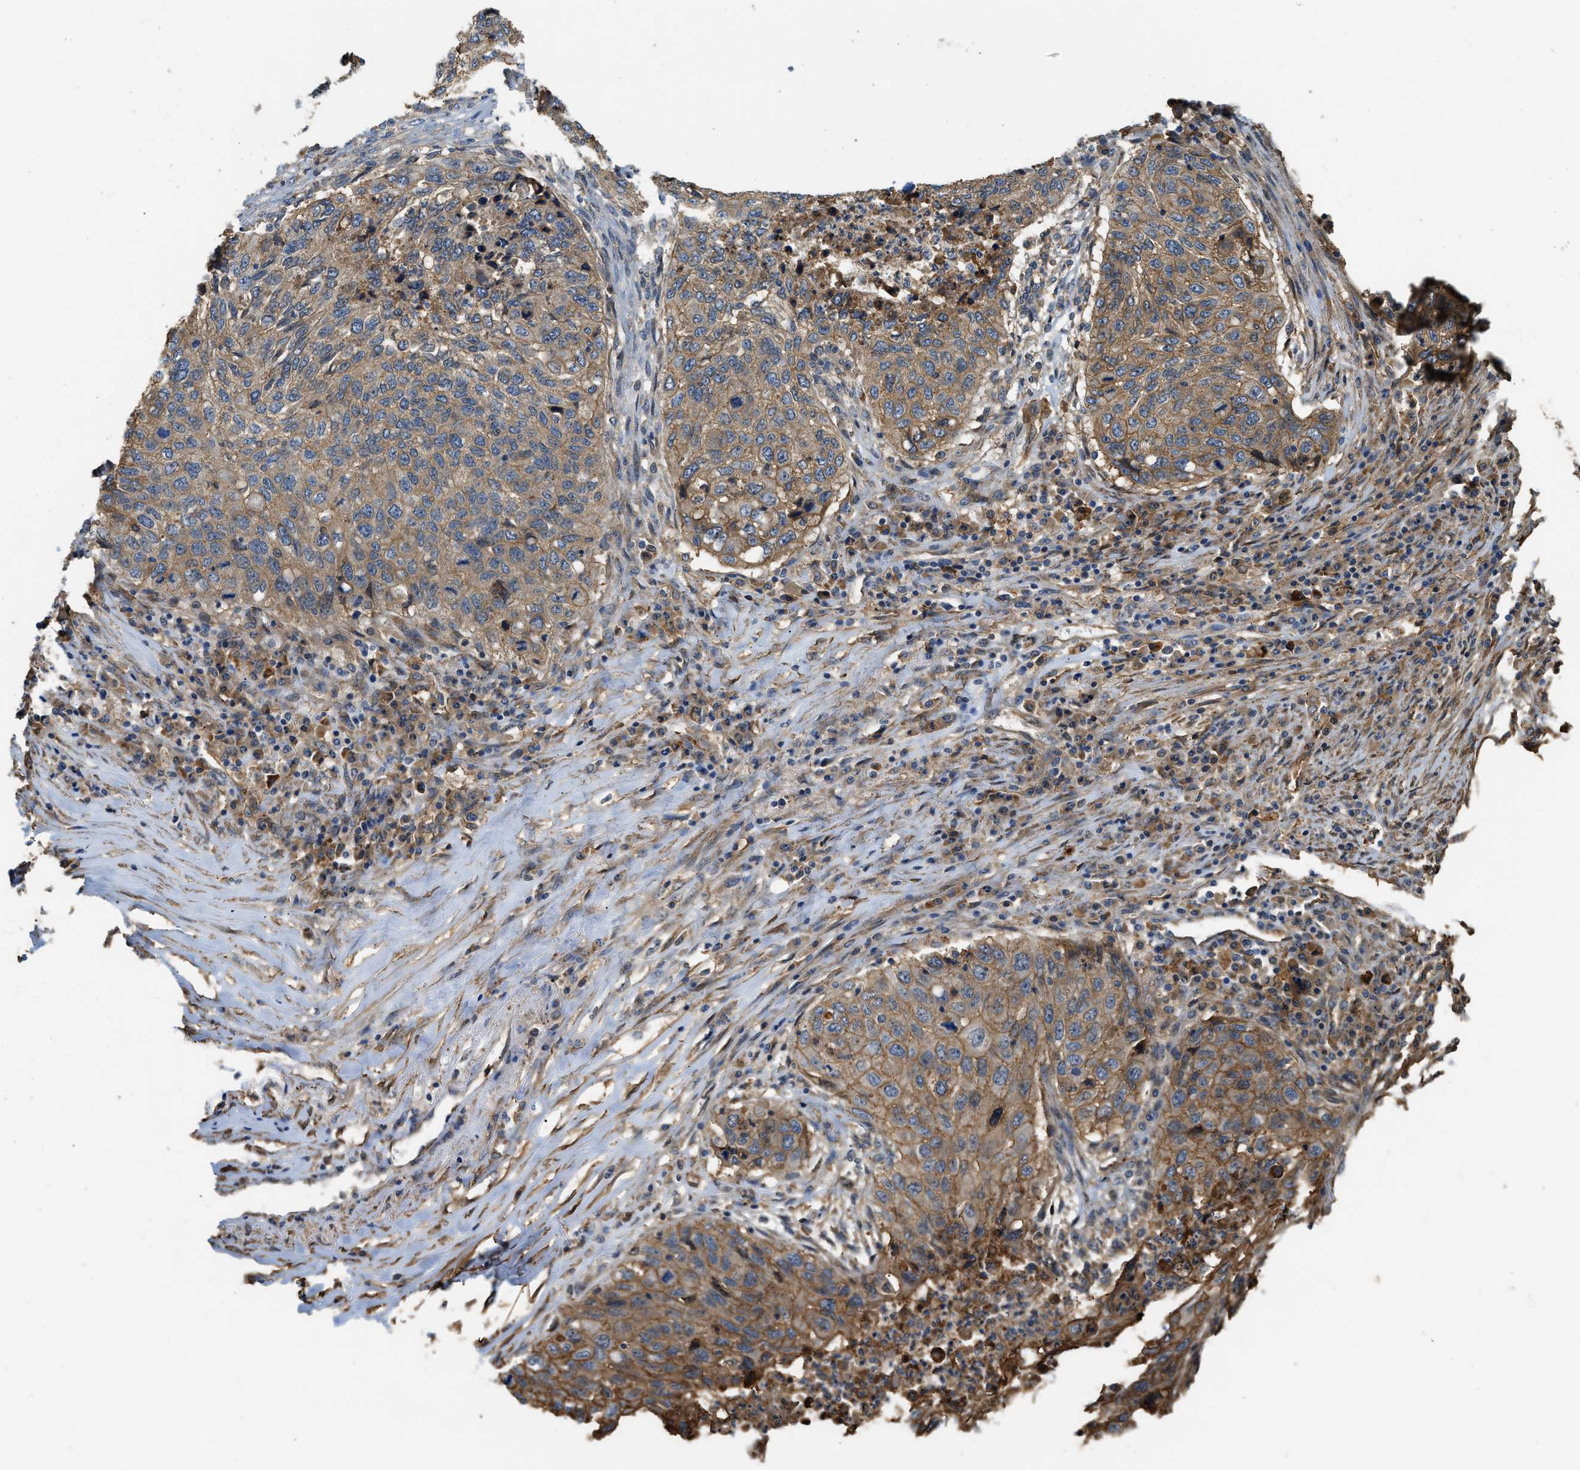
{"staining": {"intensity": "moderate", "quantity": ">75%", "location": "cytoplasmic/membranous"}, "tissue": "lung cancer", "cell_type": "Tumor cells", "image_type": "cancer", "snomed": [{"axis": "morphology", "description": "Squamous cell carcinoma, NOS"}, {"axis": "topography", "description": "Lung"}], "caption": "IHC photomicrograph of lung cancer (squamous cell carcinoma) stained for a protein (brown), which displays medium levels of moderate cytoplasmic/membranous staining in about >75% of tumor cells.", "gene": "DDHD2", "patient": {"sex": "female", "age": 63}}